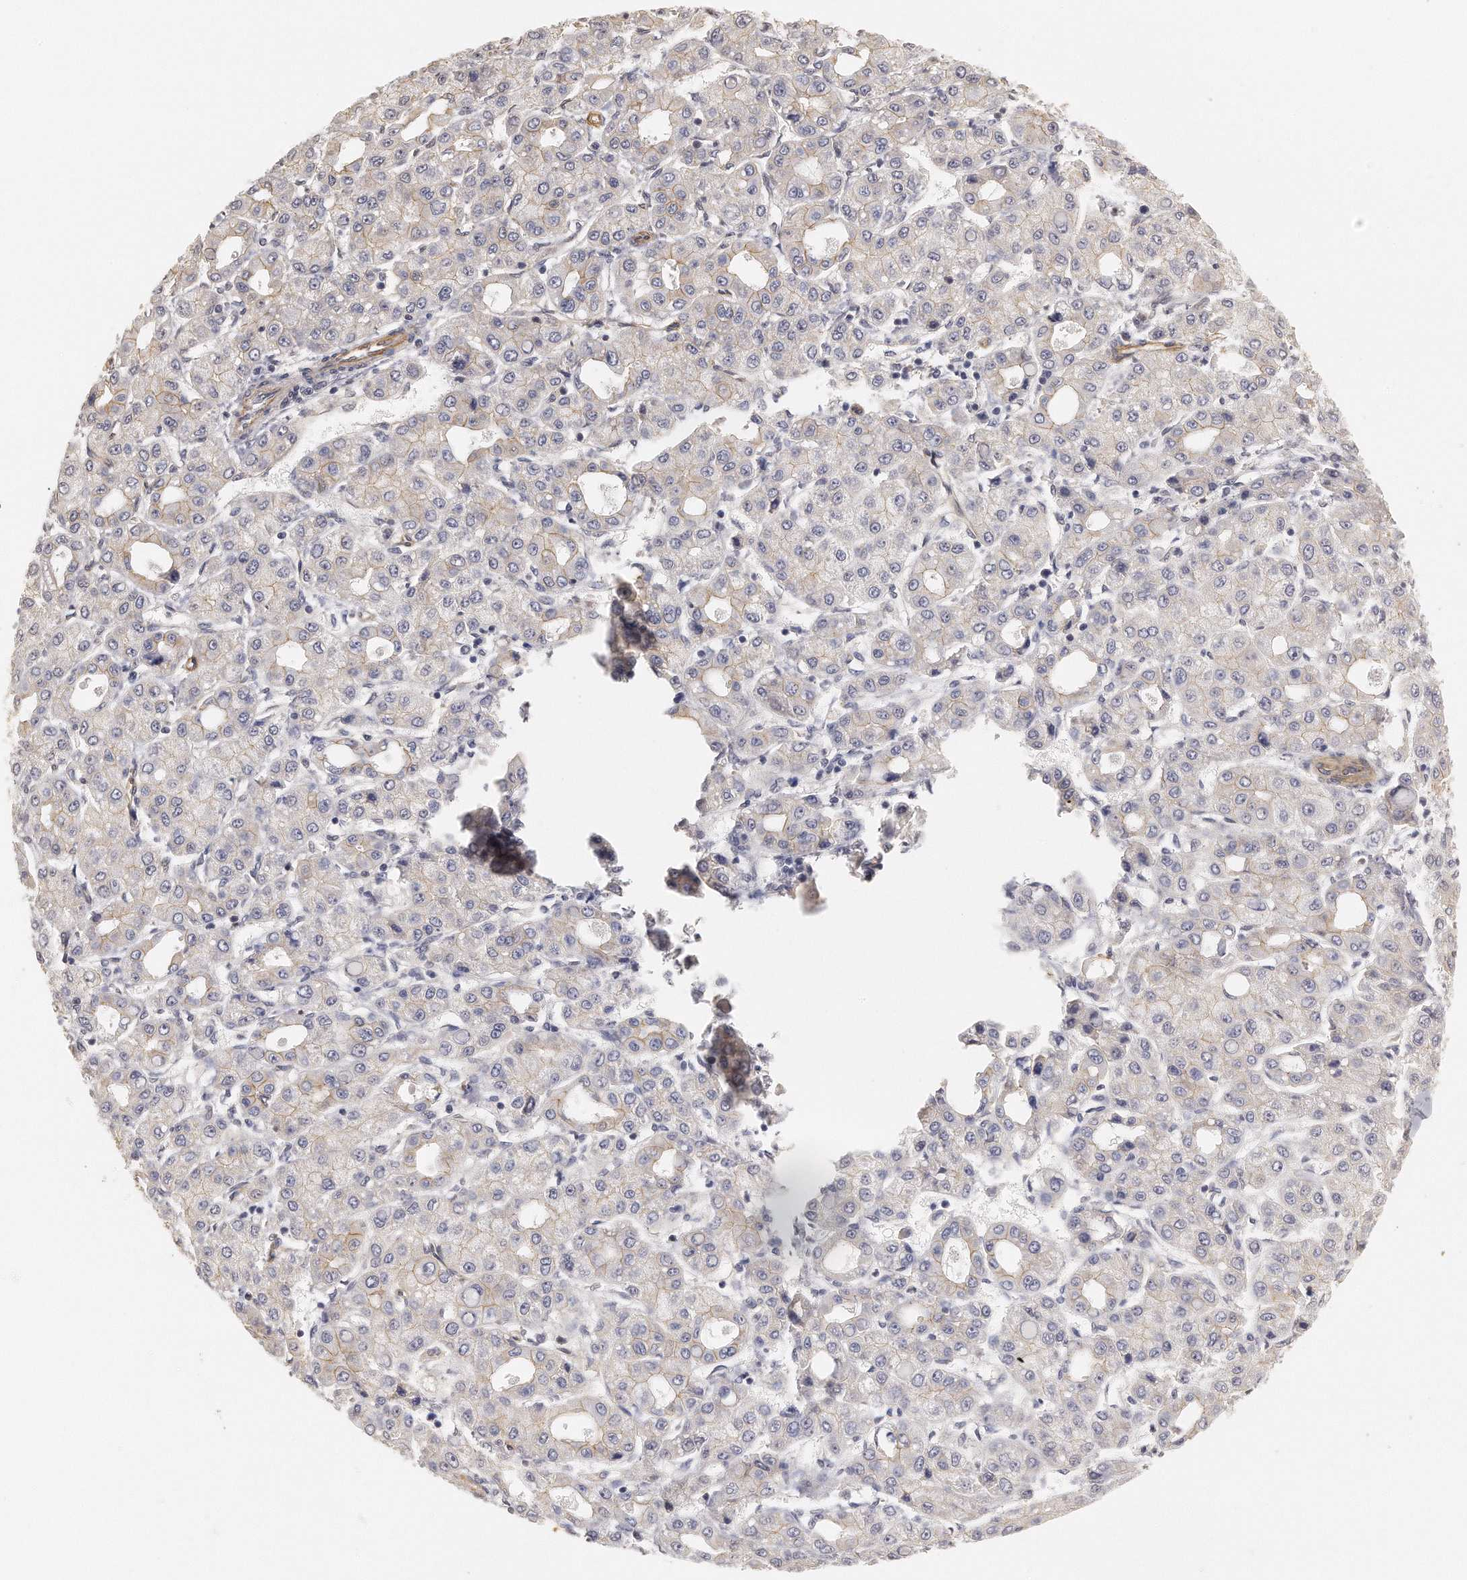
{"staining": {"intensity": "weak", "quantity": "25%-75%", "location": "cytoplasmic/membranous"}, "tissue": "liver cancer", "cell_type": "Tumor cells", "image_type": "cancer", "snomed": [{"axis": "morphology", "description": "Carcinoma, Hepatocellular, NOS"}, {"axis": "topography", "description": "Liver"}], "caption": "An IHC histopathology image of neoplastic tissue is shown. Protein staining in brown highlights weak cytoplasmic/membranous positivity in liver cancer within tumor cells.", "gene": "CHST7", "patient": {"sex": "male", "age": 69}}